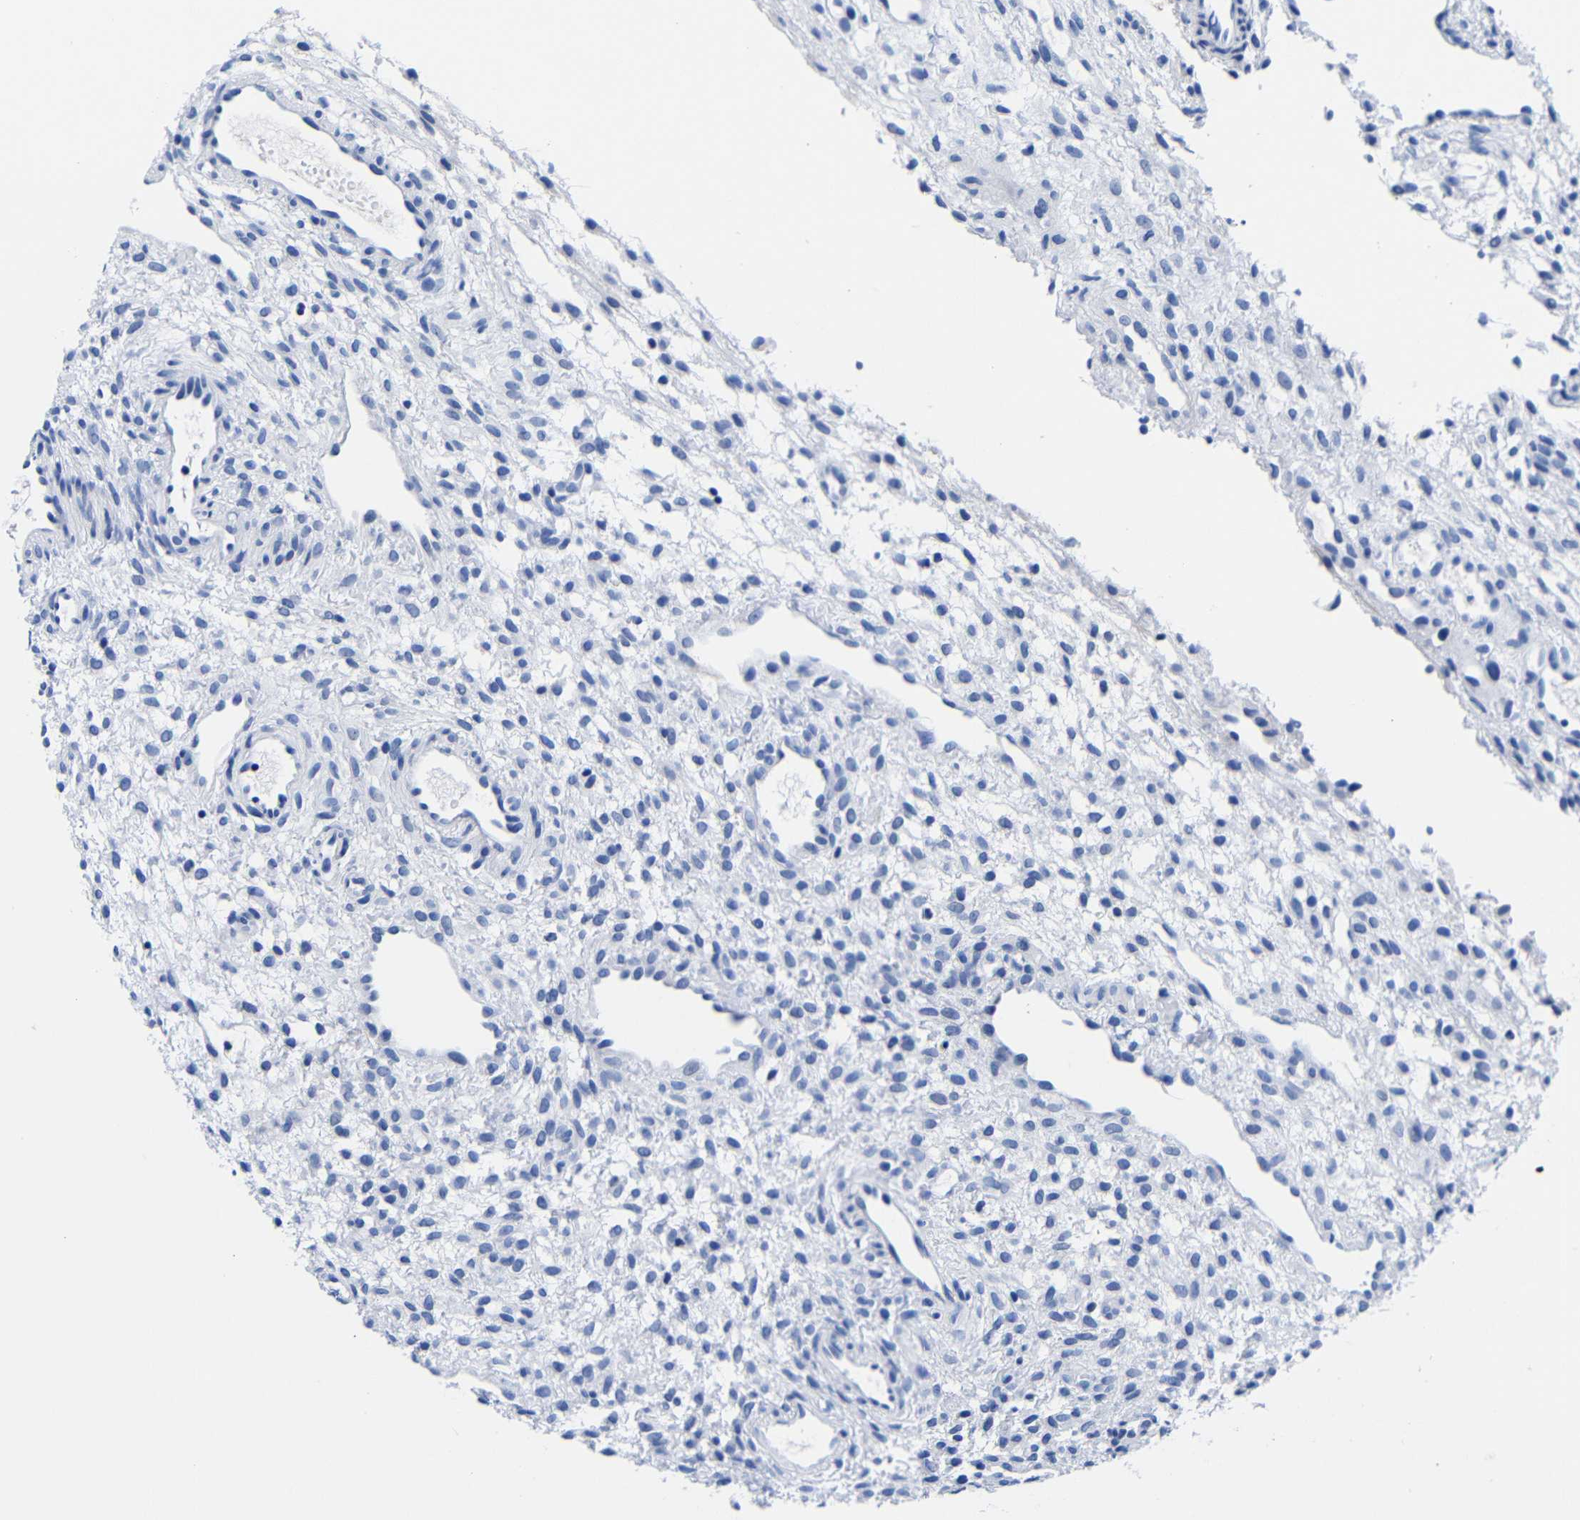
{"staining": {"intensity": "negative", "quantity": "none", "location": "none"}, "tissue": "ovary", "cell_type": "Follicle cells", "image_type": "normal", "snomed": [{"axis": "morphology", "description": "Normal tissue, NOS"}, {"axis": "morphology", "description": "Cyst, NOS"}, {"axis": "topography", "description": "Ovary"}], "caption": "The histopathology image exhibits no significant positivity in follicle cells of ovary. (Immunohistochemistry, brightfield microscopy, high magnification).", "gene": "CLEC4G", "patient": {"sex": "female", "age": 18}}